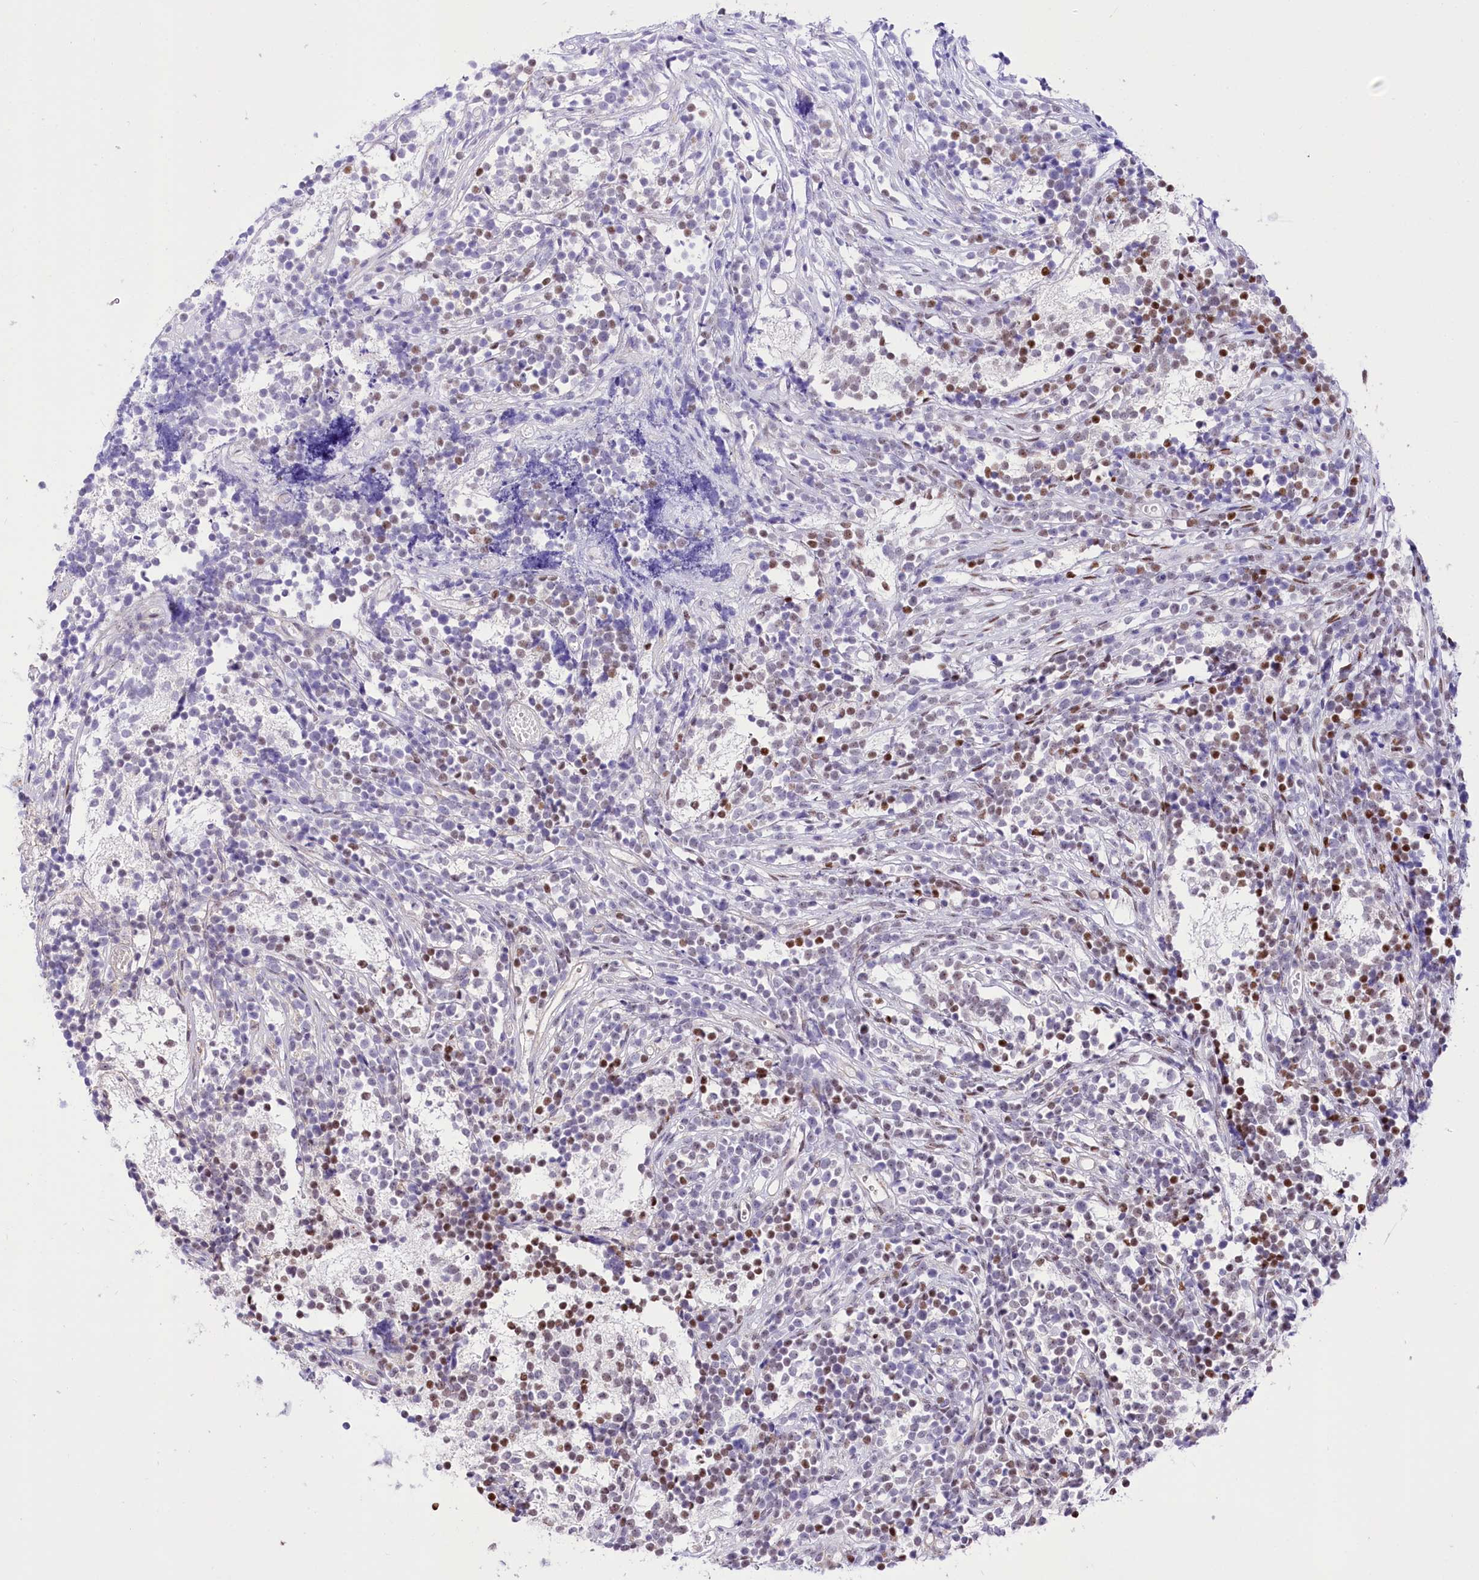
{"staining": {"intensity": "moderate", "quantity": "<25%", "location": "nuclear"}, "tissue": "glioma", "cell_type": "Tumor cells", "image_type": "cancer", "snomed": [{"axis": "morphology", "description": "Glioma, malignant, Low grade"}, {"axis": "topography", "description": "Brain"}], "caption": "A brown stain highlights moderate nuclear expression of a protein in human glioma tumor cells.", "gene": "PTMS", "patient": {"sex": "female", "age": 1}}